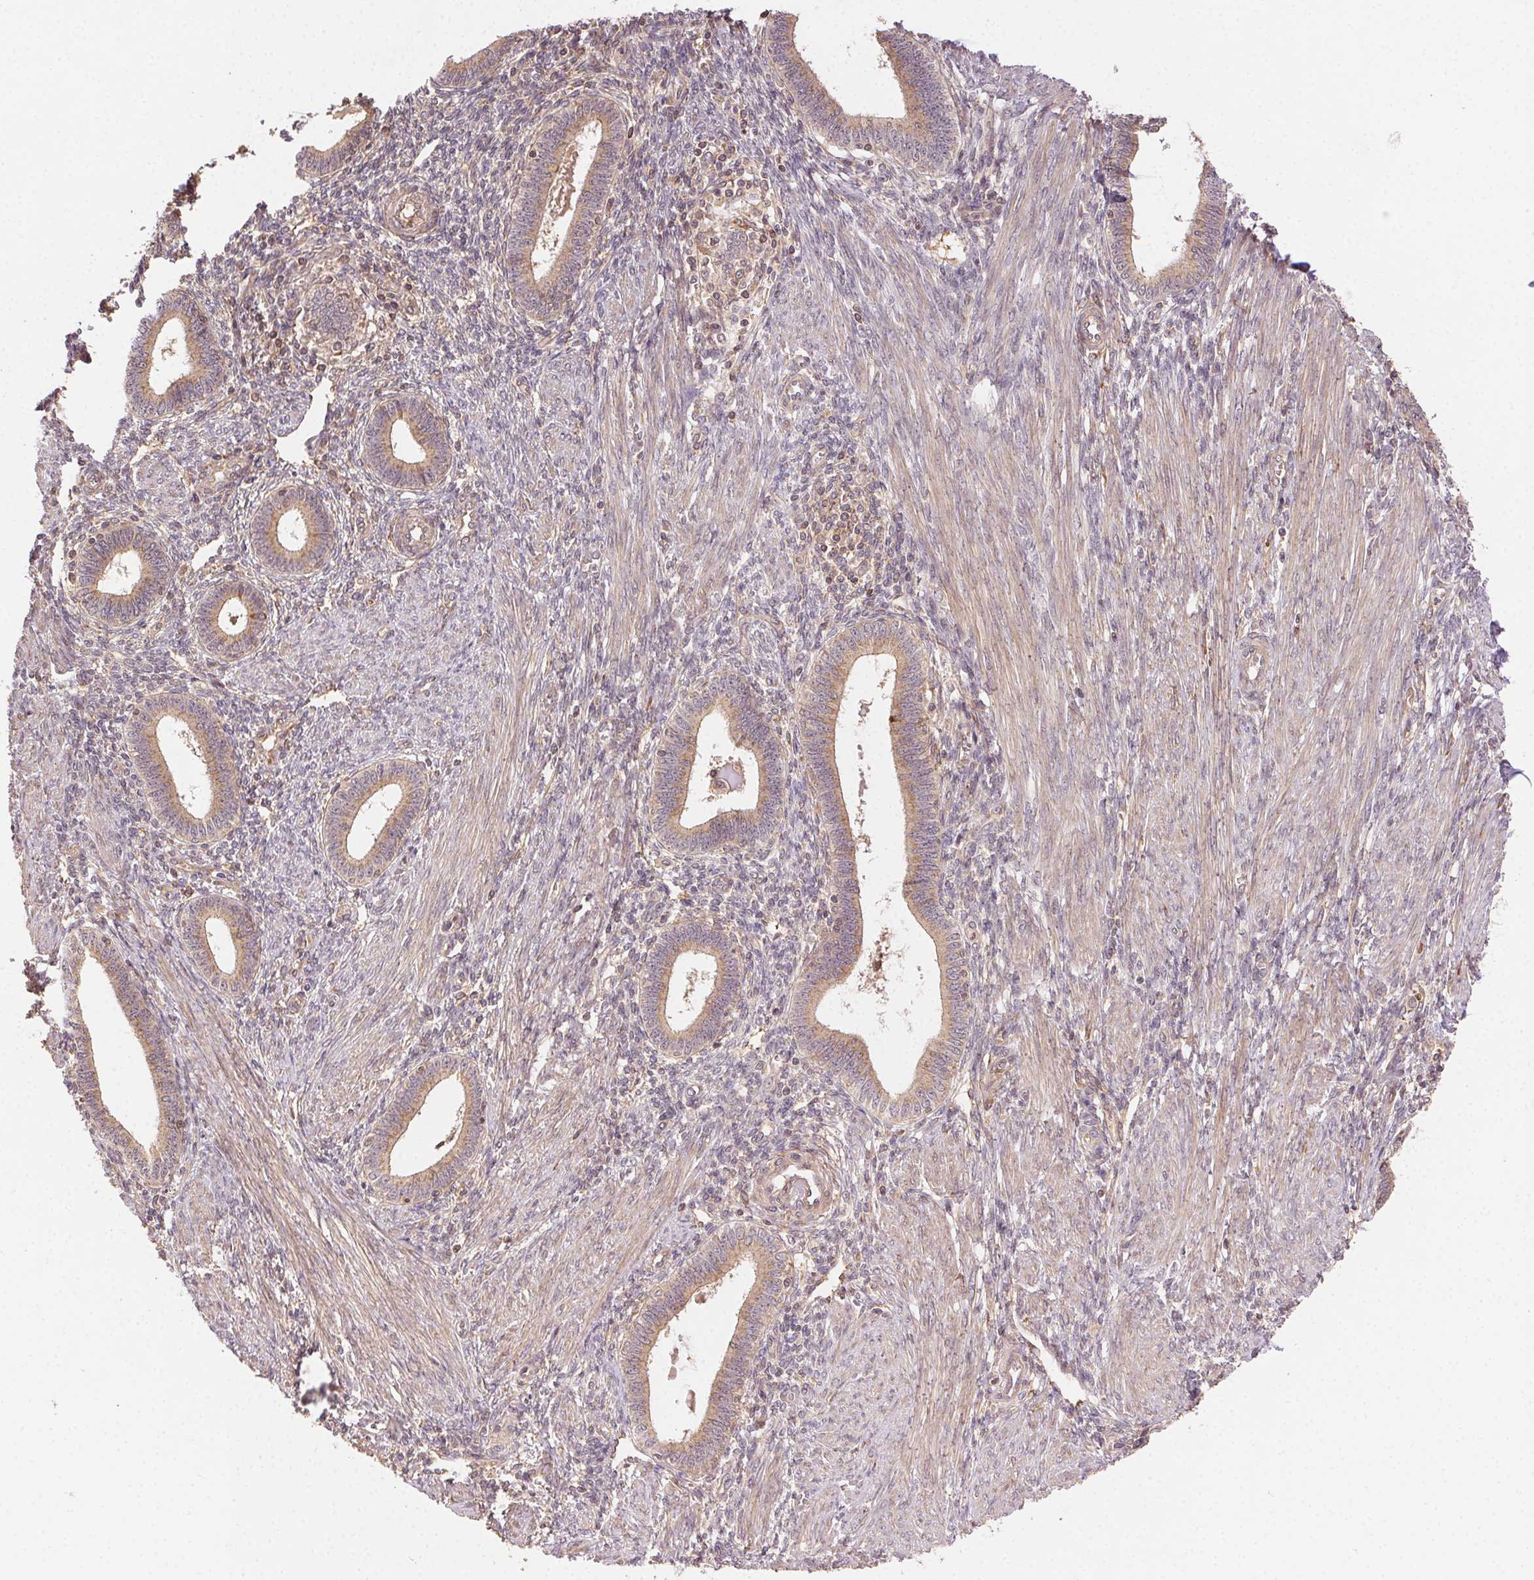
{"staining": {"intensity": "weak", "quantity": "<25%", "location": "cytoplasmic/membranous"}, "tissue": "endometrium", "cell_type": "Cells in endometrial stroma", "image_type": "normal", "snomed": [{"axis": "morphology", "description": "Normal tissue, NOS"}, {"axis": "topography", "description": "Endometrium"}], "caption": "Immunohistochemical staining of unremarkable human endometrium demonstrates no significant expression in cells in endometrial stroma. The staining was performed using DAB to visualize the protein expression in brown, while the nuclei were stained in blue with hematoxylin (Magnification: 20x).", "gene": "KLHL15", "patient": {"sex": "female", "age": 42}}